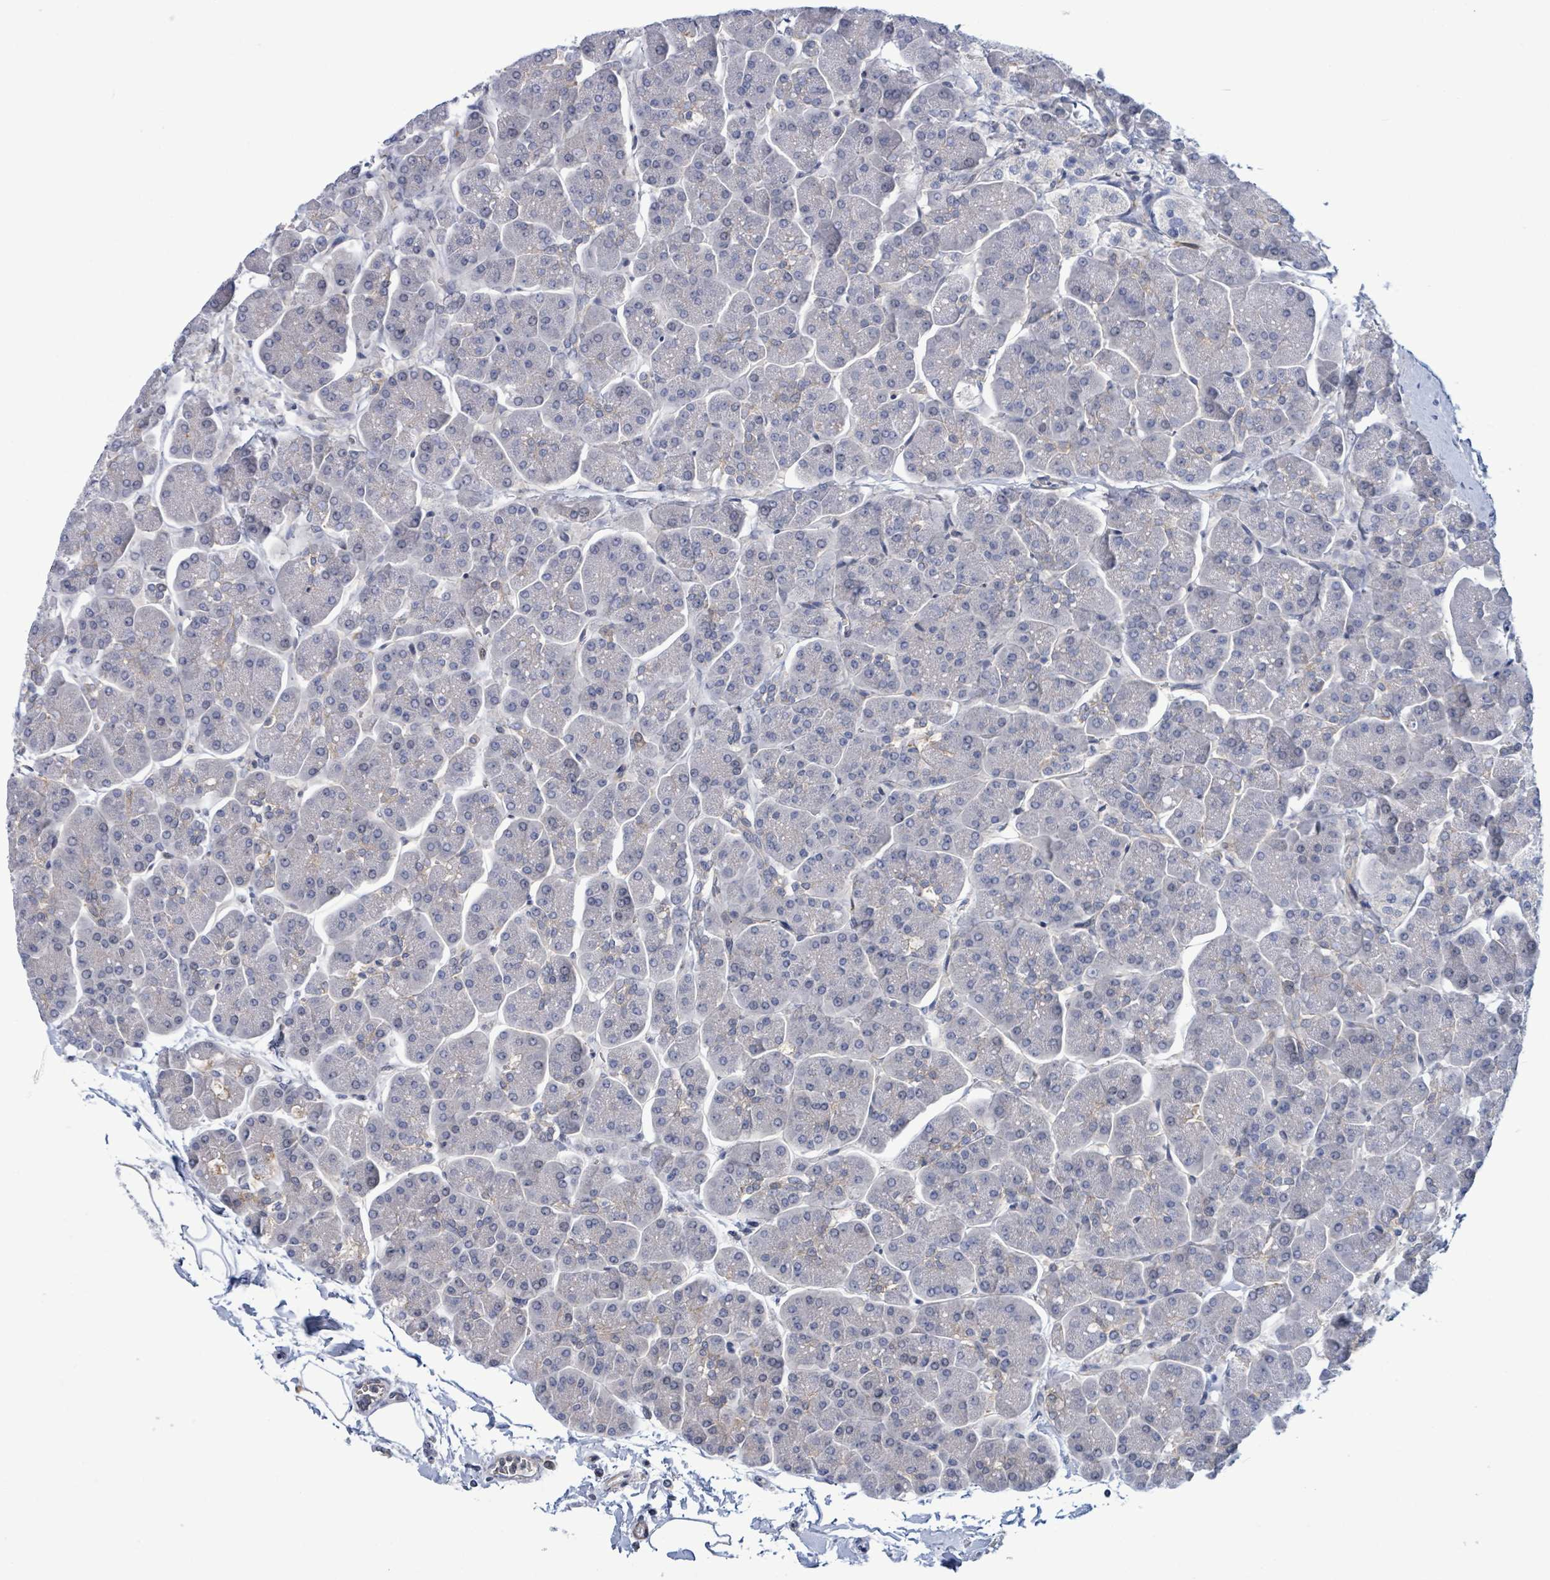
{"staining": {"intensity": "negative", "quantity": "none", "location": "none"}, "tissue": "pancreas", "cell_type": "Exocrine glandular cells", "image_type": "normal", "snomed": [{"axis": "morphology", "description": "Normal tissue, NOS"}, {"axis": "topography", "description": "Pancreas"}, {"axis": "topography", "description": "Peripheral nerve tissue"}], "caption": "Exocrine glandular cells show no significant positivity in normal pancreas. (Brightfield microscopy of DAB immunohistochemistry at high magnification).", "gene": "C9orf152", "patient": {"sex": "male", "age": 54}}